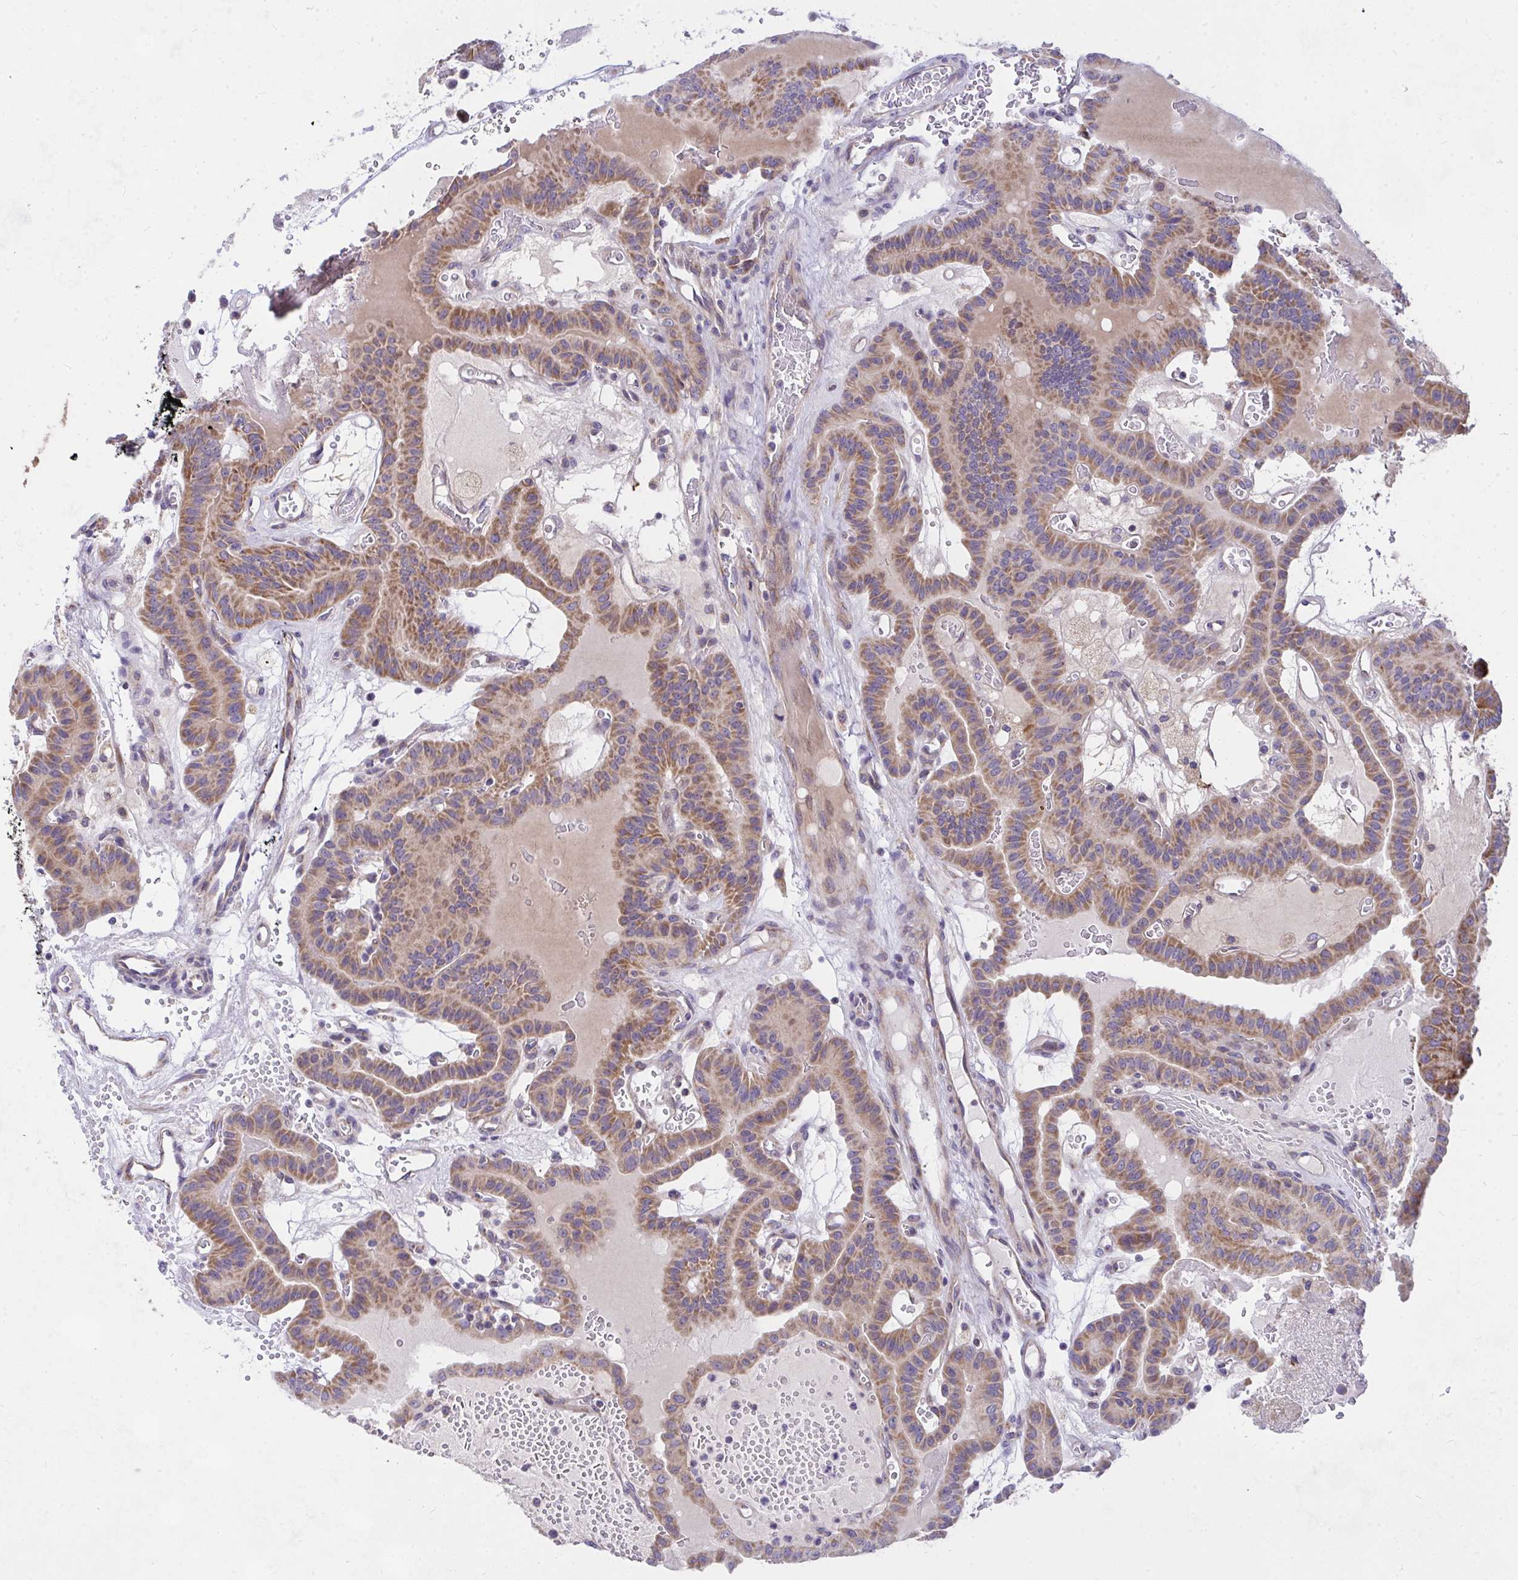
{"staining": {"intensity": "moderate", "quantity": ">75%", "location": "cytoplasmic/membranous"}, "tissue": "thyroid cancer", "cell_type": "Tumor cells", "image_type": "cancer", "snomed": [{"axis": "morphology", "description": "Papillary adenocarcinoma, NOS"}, {"axis": "topography", "description": "Thyroid gland"}], "caption": "Immunohistochemical staining of papillary adenocarcinoma (thyroid) shows moderate cytoplasmic/membranous protein staining in about >75% of tumor cells.", "gene": "CEP63", "patient": {"sex": "male", "age": 87}}